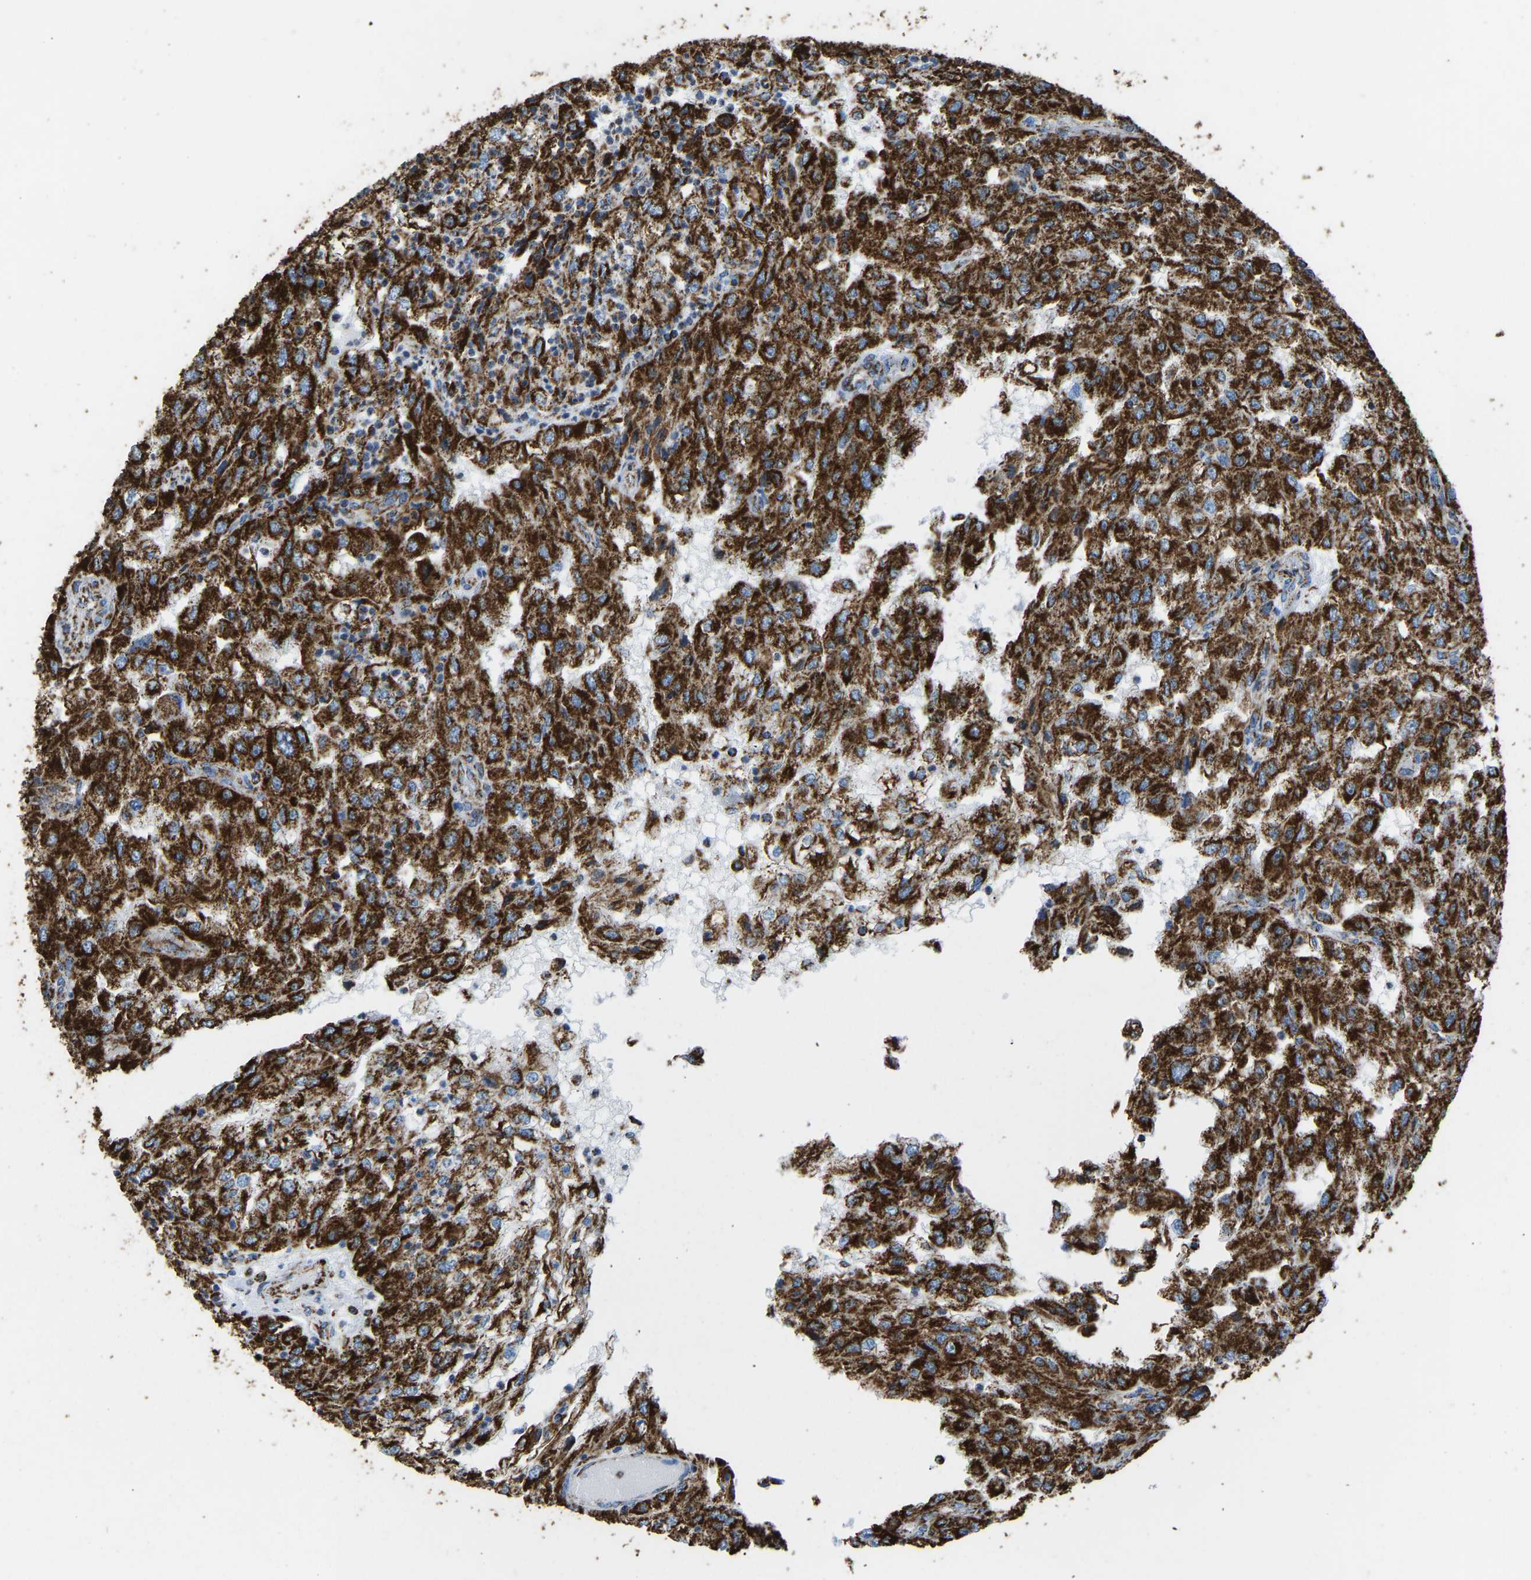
{"staining": {"intensity": "strong", "quantity": ">75%", "location": "cytoplasmic/membranous"}, "tissue": "renal cancer", "cell_type": "Tumor cells", "image_type": "cancer", "snomed": [{"axis": "morphology", "description": "Adenocarcinoma, NOS"}, {"axis": "topography", "description": "Kidney"}], "caption": "Immunohistochemistry histopathology image of neoplastic tissue: renal cancer (adenocarcinoma) stained using immunohistochemistry shows high levels of strong protein expression localized specifically in the cytoplasmic/membranous of tumor cells, appearing as a cytoplasmic/membranous brown color.", "gene": "IRX6", "patient": {"sex": "female", "age": 54}}